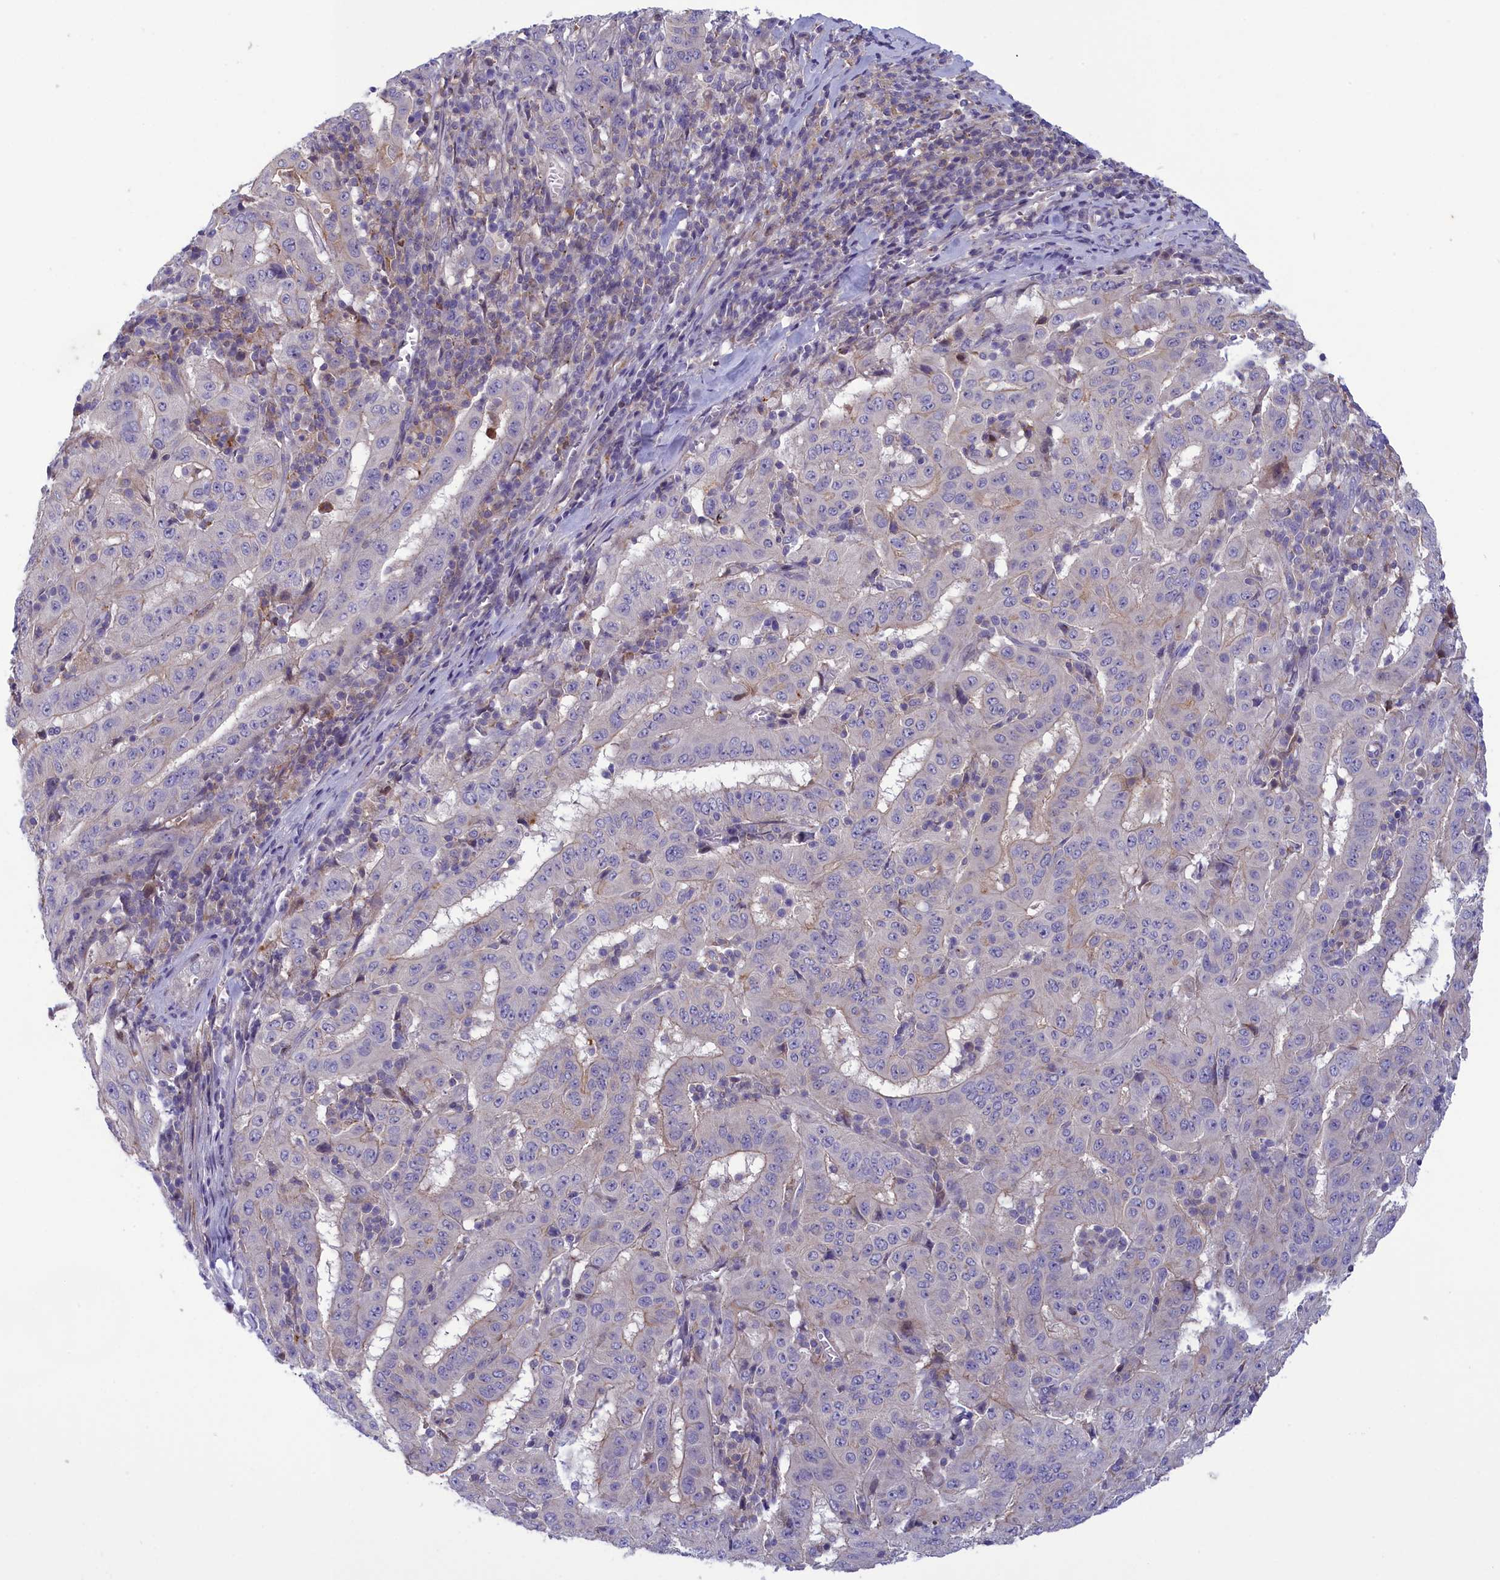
{"staining": {"intensity": "negative", "quantity": "none", "location": "none"}, "tissue": "pancreatic cancer", "cell_type": "Tumor cells", "image_type": "cancer", "snomed": [{"axis": "morphology", "description": "Adenocarcinoma, NOS"}, {"axis": "topography", "description": "Pancreas"}], "caption": "High power microscopy photomicrograph of an immunohistochemistry histopathology image of pancreatic adenocarcinoma, revealing no significant staining in tumor cells.", "gene": "CORO2A", "patient": {"sex": "male", "age": 63}}